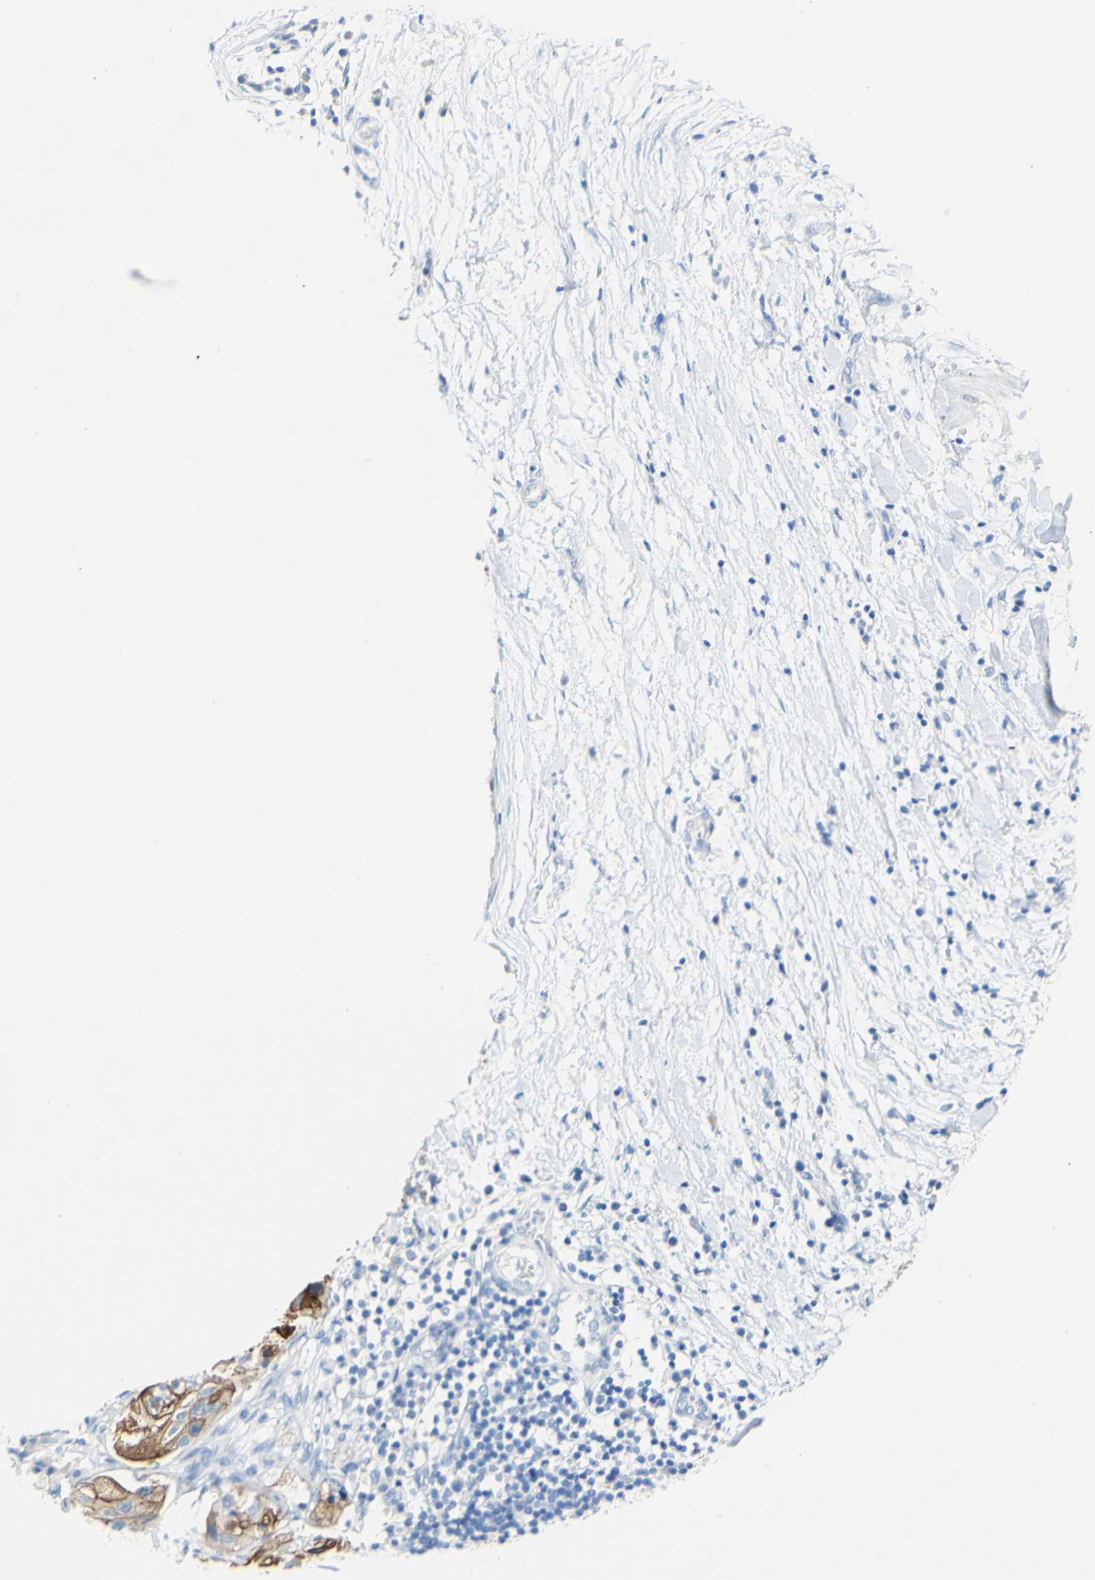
{"staining": {"intensity": "strong", "quantity": "<25%", "location": "cytoplasmic/membranous"}, "tissue": "lung cancer", "cell_type": "Tumor cells", "image_type": "cancer", "snomed": [{"axis": "morphology", "description": "Inflammation, NOS"}, {"axis": "morphology", "description": "Squamous cell carcinoma, NOS"}, {"axis": "topography", "description": "Lymph node"}, {"axis": "topography", "description": "Soft tissue"}, {"axis": "topography", "description": "Lung"}], "caption": "Immunohistochemistry (IHC) of squamous cell carcinoma (lung) exhibits medium levels of strong cytoplasmic/membranous positivity in about <25% of tumor cells.", "gene": "DSC2", "patient": {"sex": "male", "age": 66}}